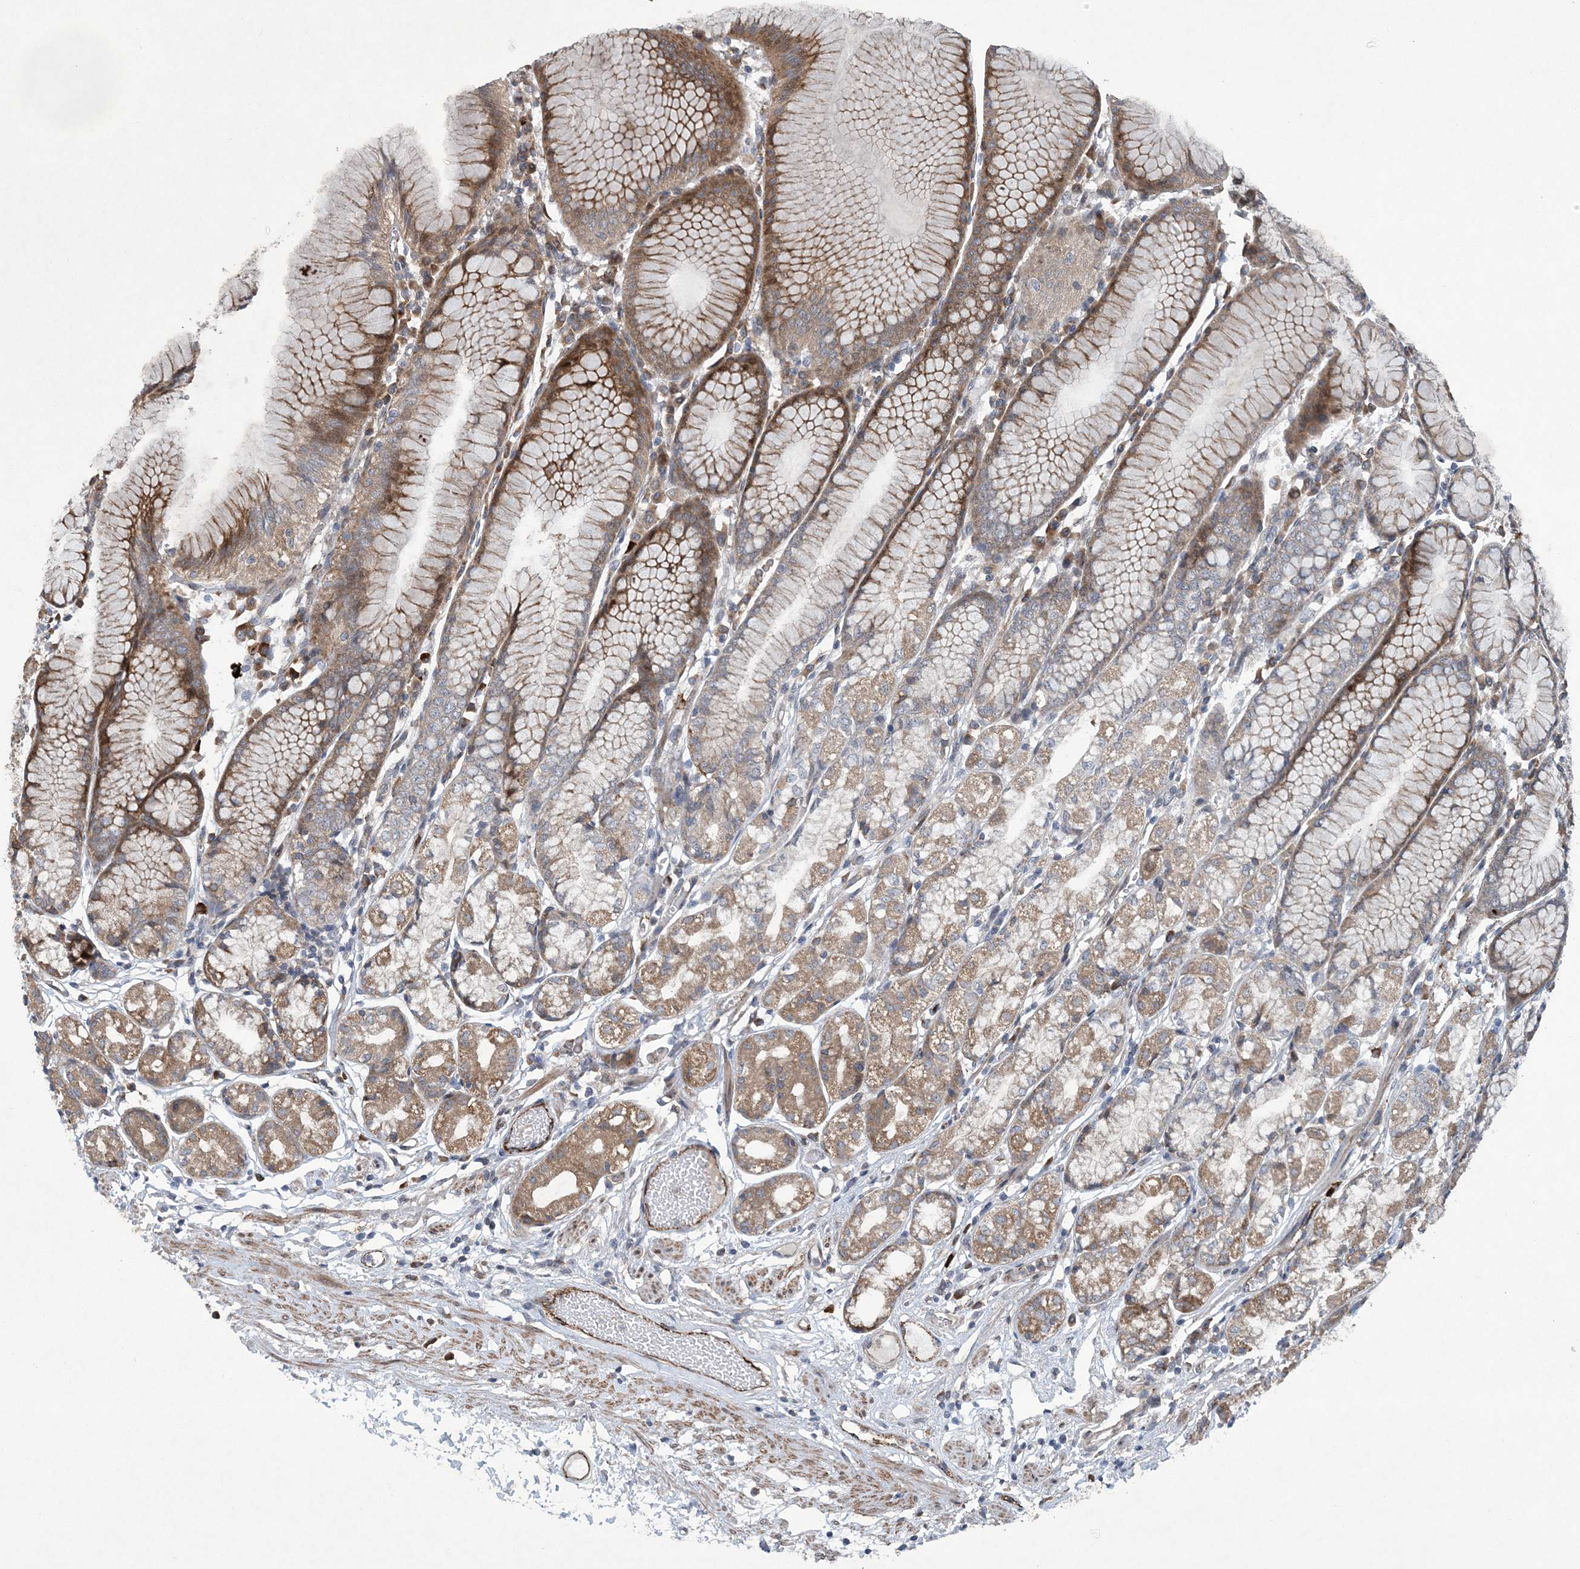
{"staining": {"intensity": "moderate", "quantity": "25%-75%", "location": "cytoplasmic/membranous"}, "tissue": "stomach", "cell_type": "Glandular cells", "image_type": "normal", "snomed": [{"axis": "morphology", "description": "Normal tissue, NOS"}, {"axis": "topography", "description": "Stomach"}], "caption": "The photomicrograph shows immunohistochemical staining of normal stomach. There is moderate cytoplasmic/membranous expression is seen in approximately 25%-75% of glandular cells.", "gene": "N4BP2", "patient": {"sex": "female", "age": 57}}